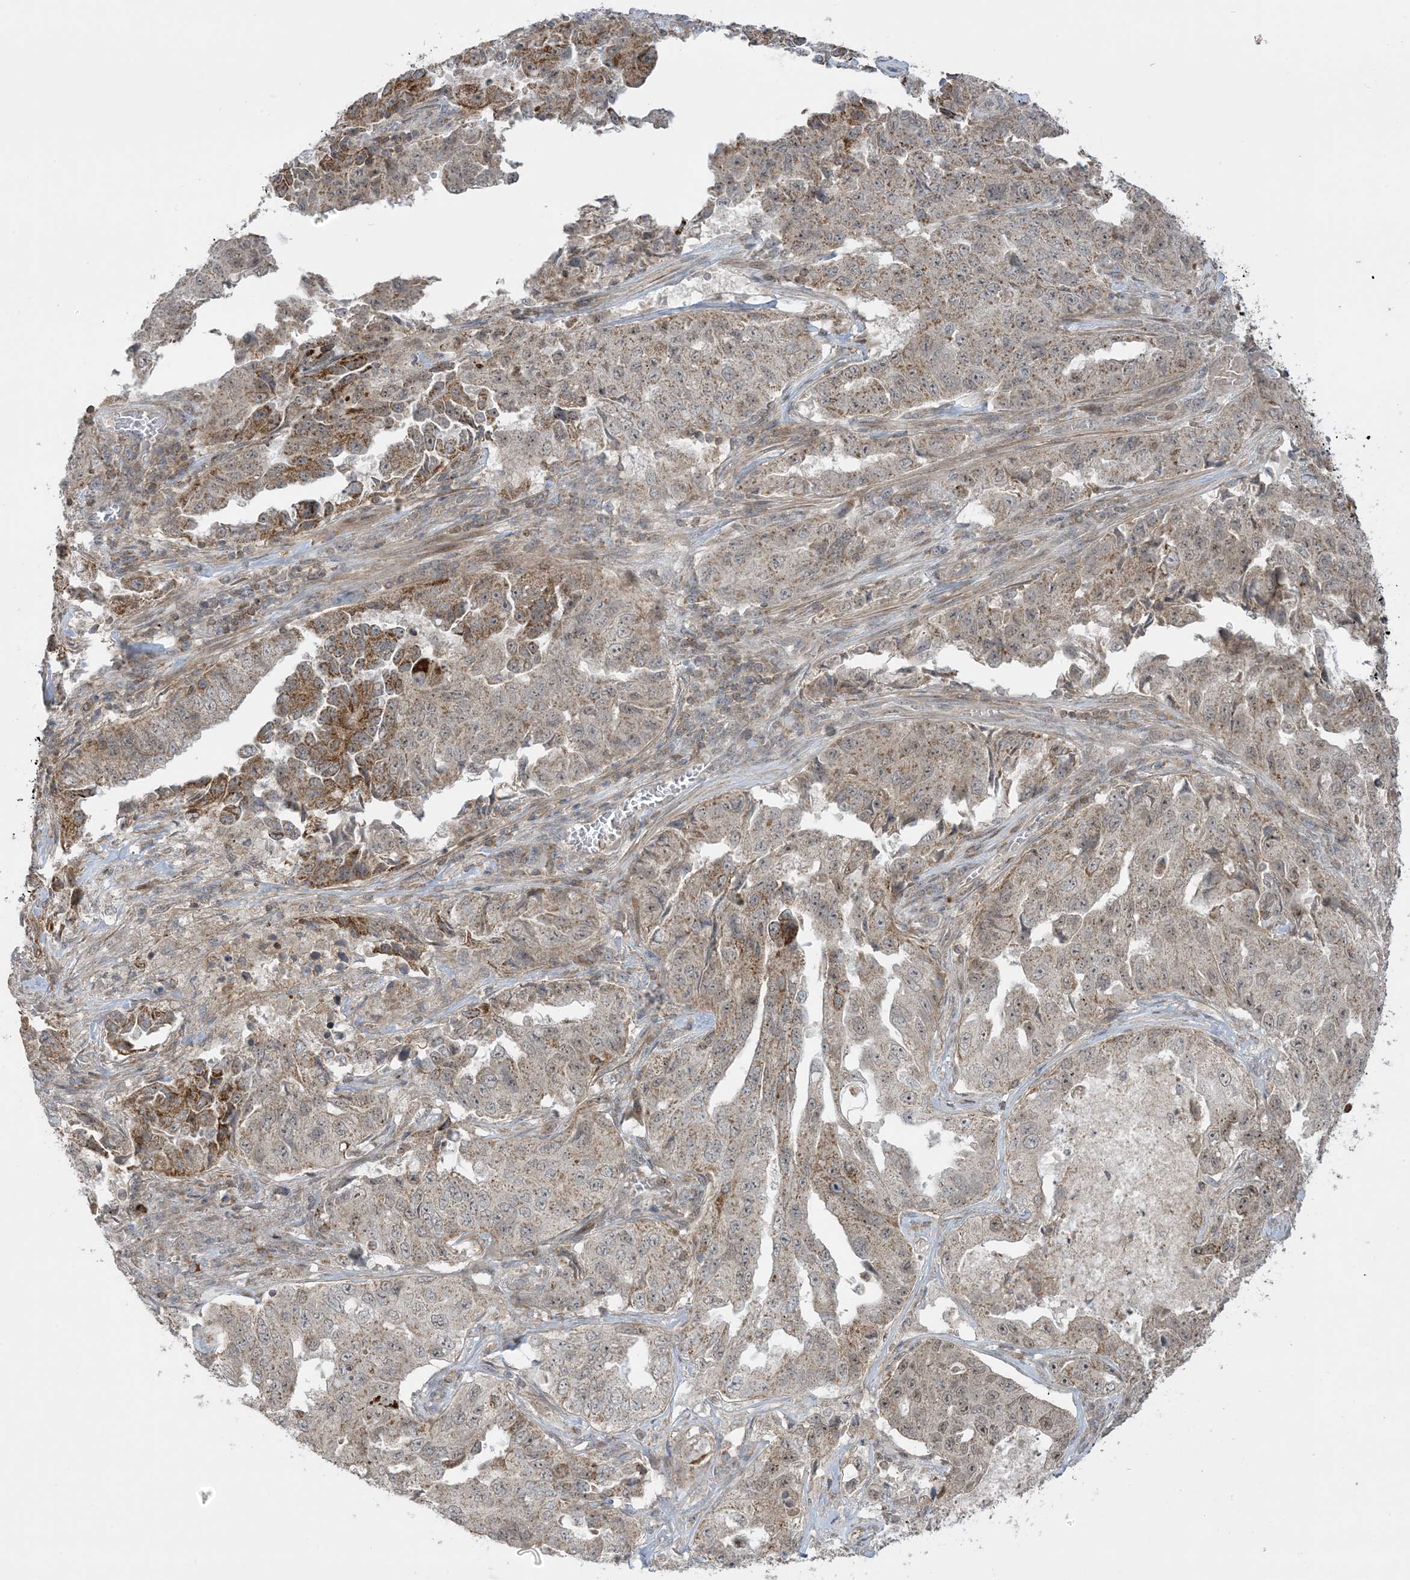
{"staining": {"intensity": "strong", "quantity": "25%-75%", "location": "cytoplasmic/membranous"}, "tissue": "lung cancer", "cell_type": "Tumor cells", "image_type": "cancer", "snomed": [{"axis": "morphology", "description": "Adenocarcinoma, NOS"}, {"axis": "topography", "description": "Lung"}], "caption": "This micrograph exhibits lung cancer stained with IHC to label a protein in brown. The cytoplasmic/membranous of tumor cells show strong positivity for the protein. Nuclei are counter-stained blue.", "gene": "PHLDB2", "patient": {"sex": "female", "age": 51}}